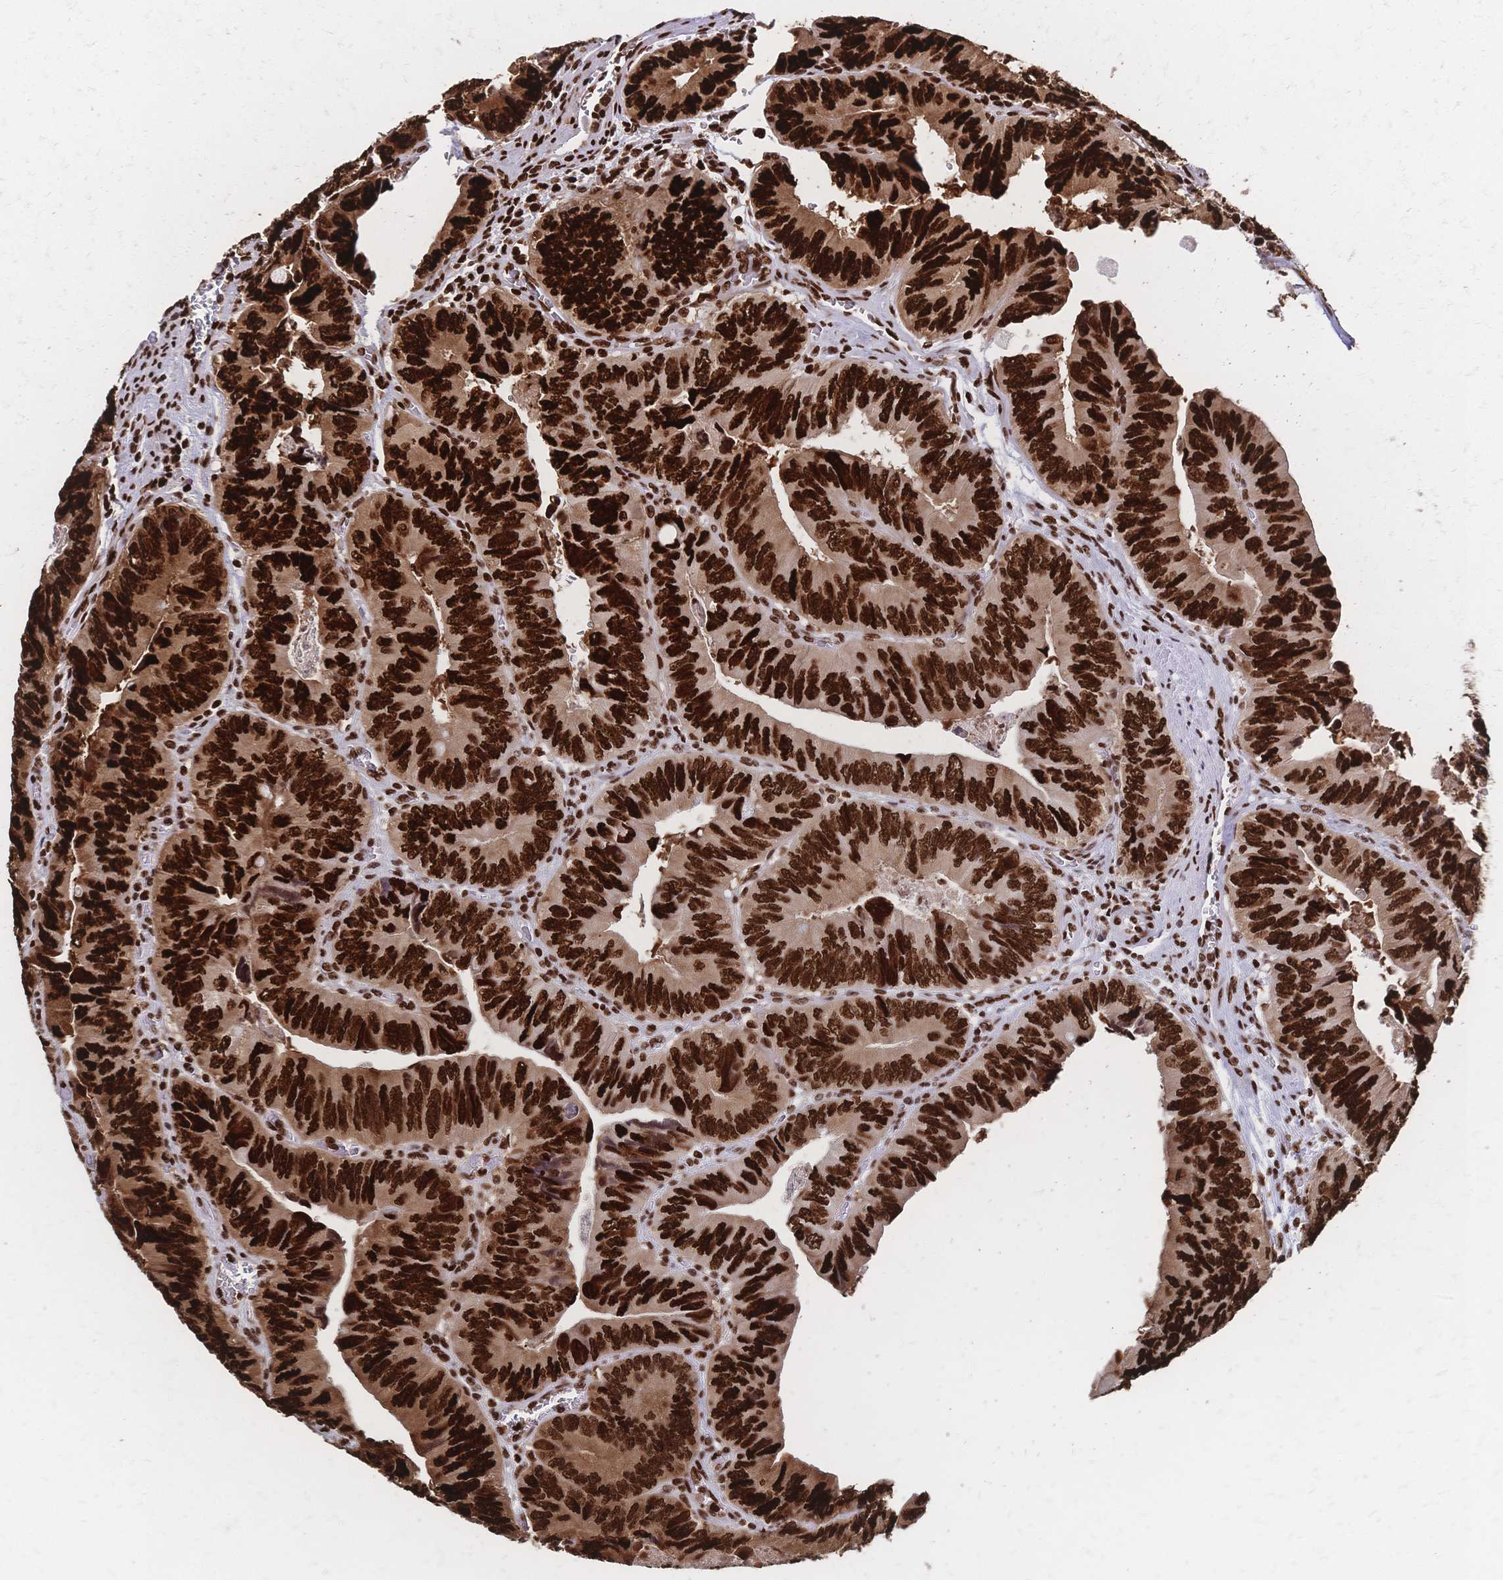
{"staining": {"intensity": "strong", "quantity": ">75%", "location": "nuclear"}, "tissue": "colorectal cancer", "cell_type": "Tumor cells", "image_type": "cancer", "snomed": [{"axis": "morphology", "description": "Adenocarcinoma, NOS"}, {"axis": "topography", "description": "Colon"}], "caption": "An immunohistochemistry (IHC) histopathology image of neoplastic tissue is shown. Protein staining in brown highlights strong nuclear positivity in colorectal cancer (adenocarcinoma) within tumor cells. (DAB (3,3'-diaminobenzidine) IHC with brightfield microscopy, high magnification).", "gene": "HDGF", "patient": {"sex": "female", "age": 84}}